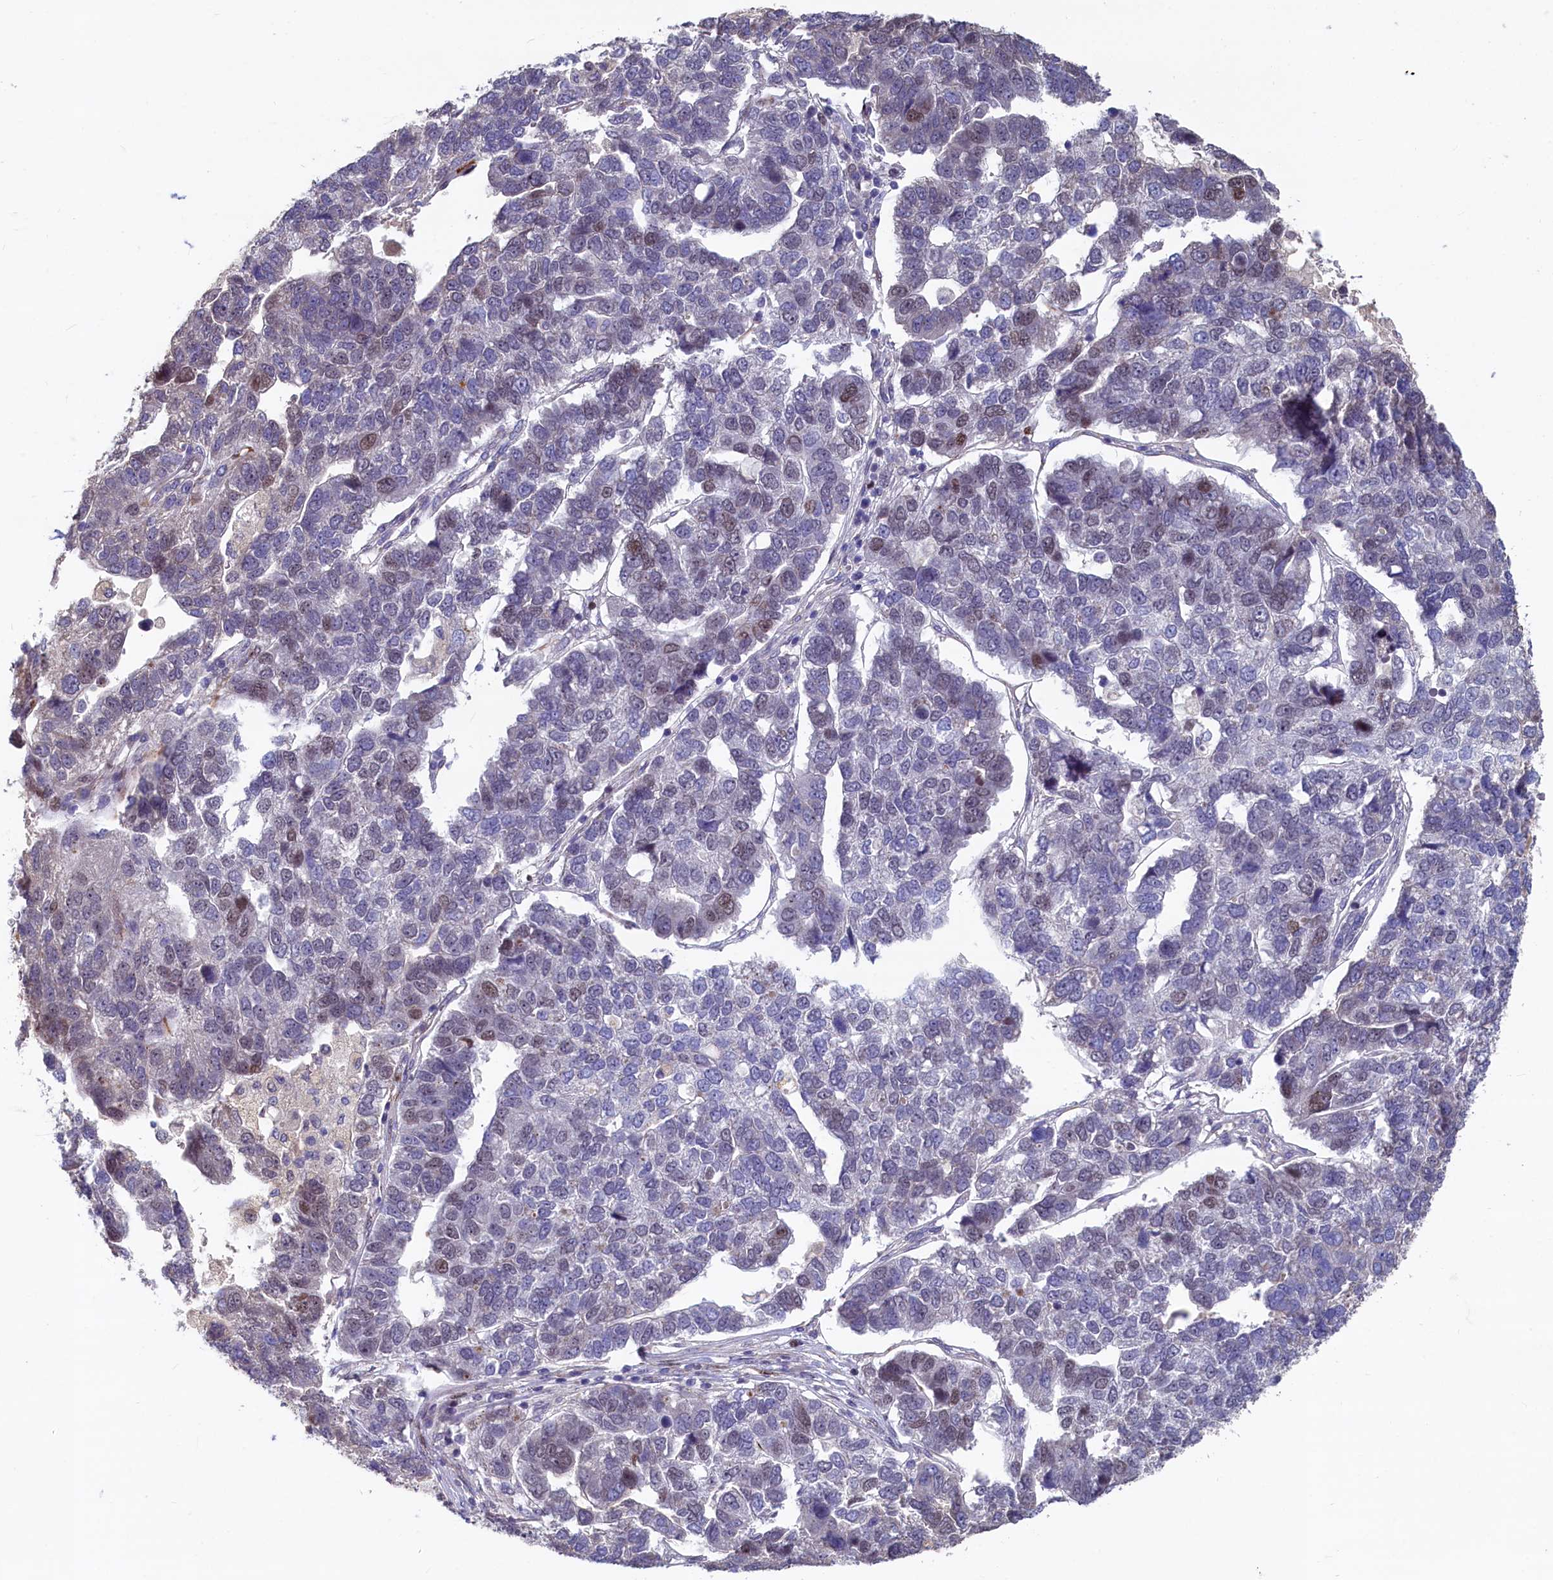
{"staining": {"intensity": "weak", "quantity": "<25%", "location": "nuclear"}, "tissue": "pancreatic cancer", "cell_type": "Tumor cells", "image_type": "cancer", "snomed": [{"axis": "morphology", "description": "Adenocarcinoma, NOS"}, {"axis": "topography", "description": "Pancreas"}], "caption": "An IHC micrograph of adenocarcinoma (pancreatic) is shown. There is no staining in tumor cells of adenocarcinoma (pancreatic).", "gene": "ASXL3", "patient": {"sex": "female", "age": 61}}